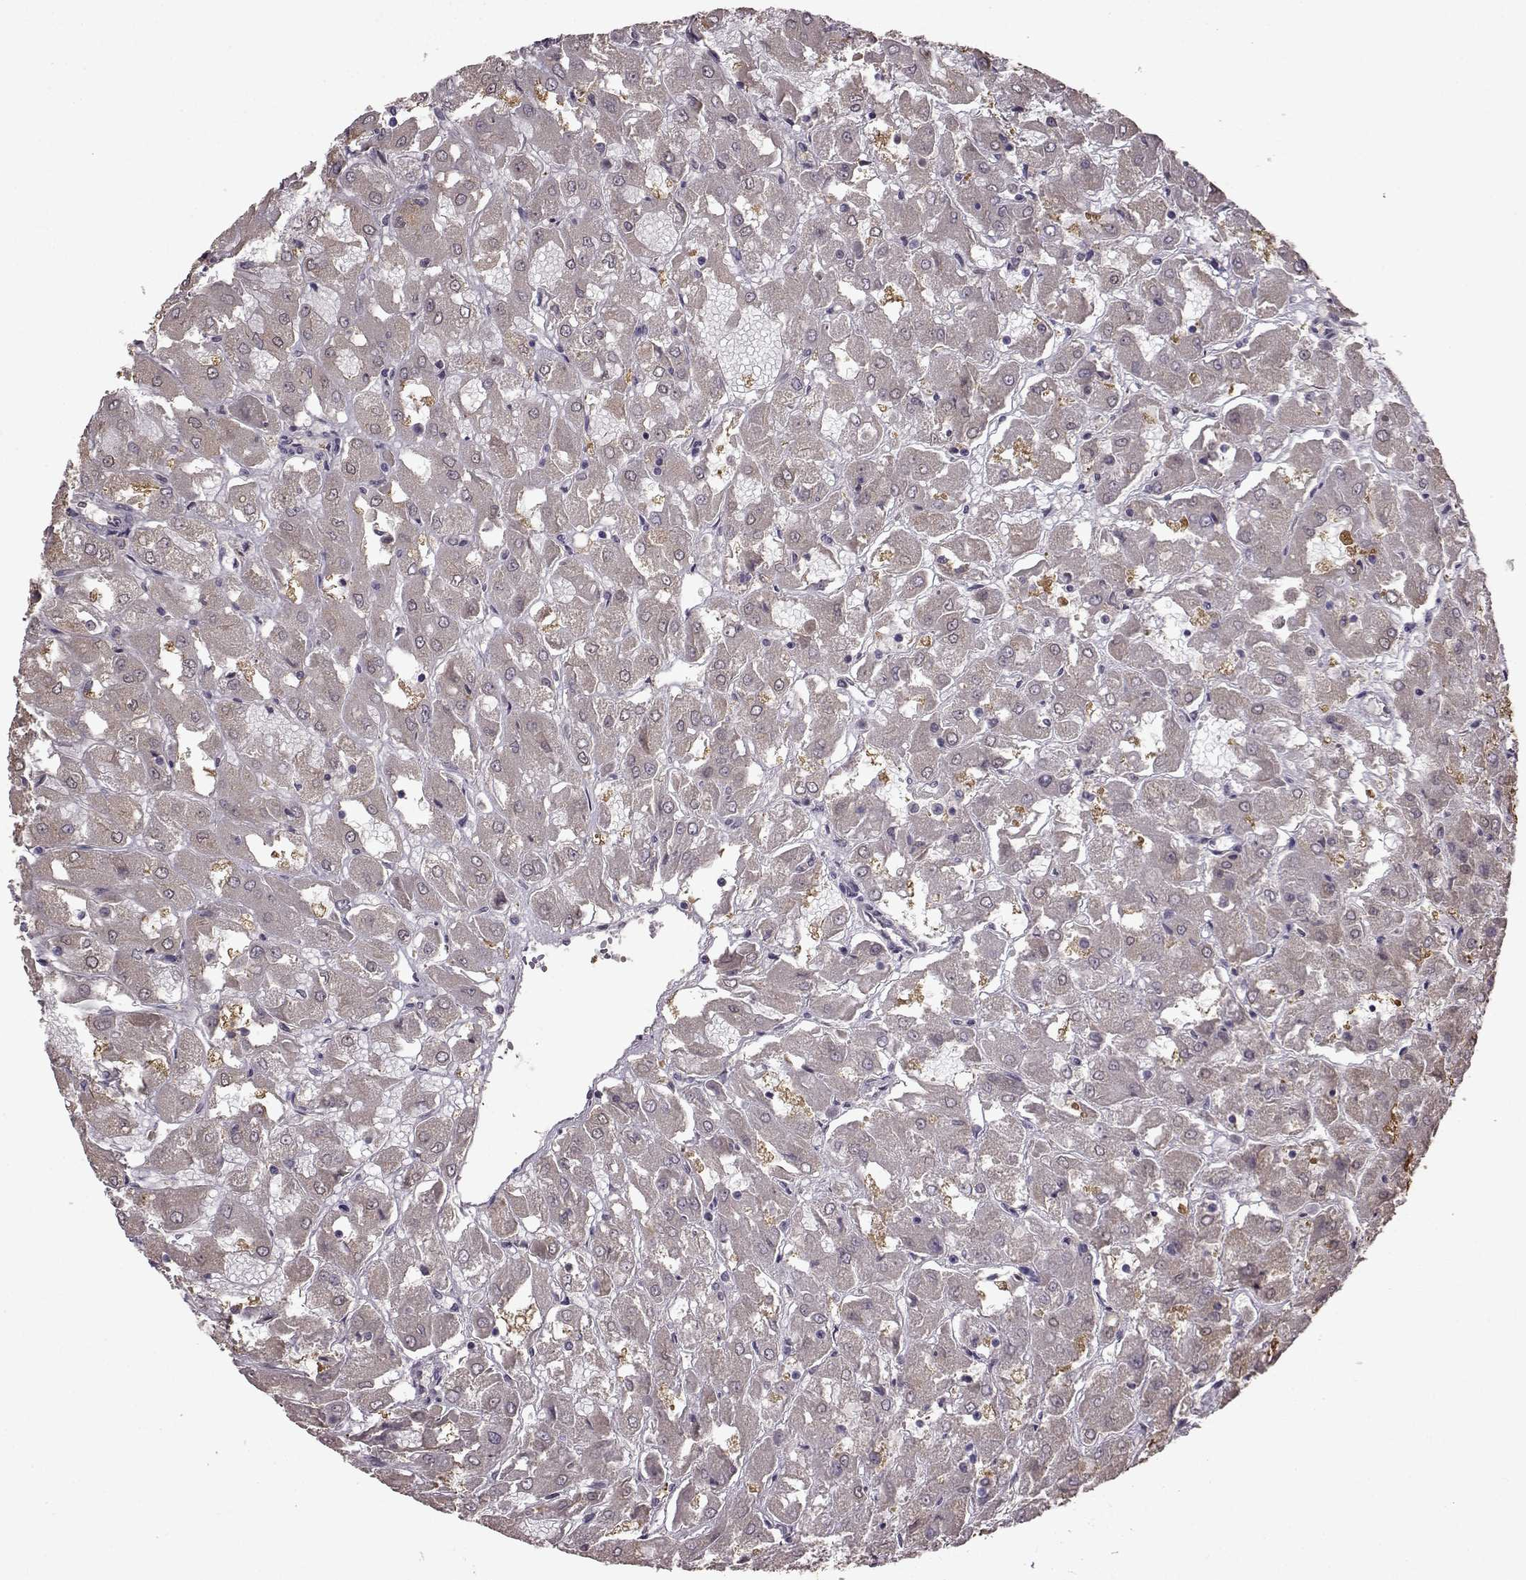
{"staining": {"intensity": "weak", "quantity": "25%-75%", "location": "cytoplasmic/membranous"}, "tissue": "renal cancer", "cell_type": "Tumor cells", "image_type": "cancer", "snomed": [{"axis": "morphology", "description": "Adenocarcinoma, NOS"}, {"axis": "topography", "description": "Kidney"}], "caption": "Human renal cancer stained for a protein (brown) shows weak cytoplasmic/membranous positive staining in approximately 25%-75% of tumor cells.", "gene": "NME1-NME2", "patient": {"sex": "male", "age": 72}}